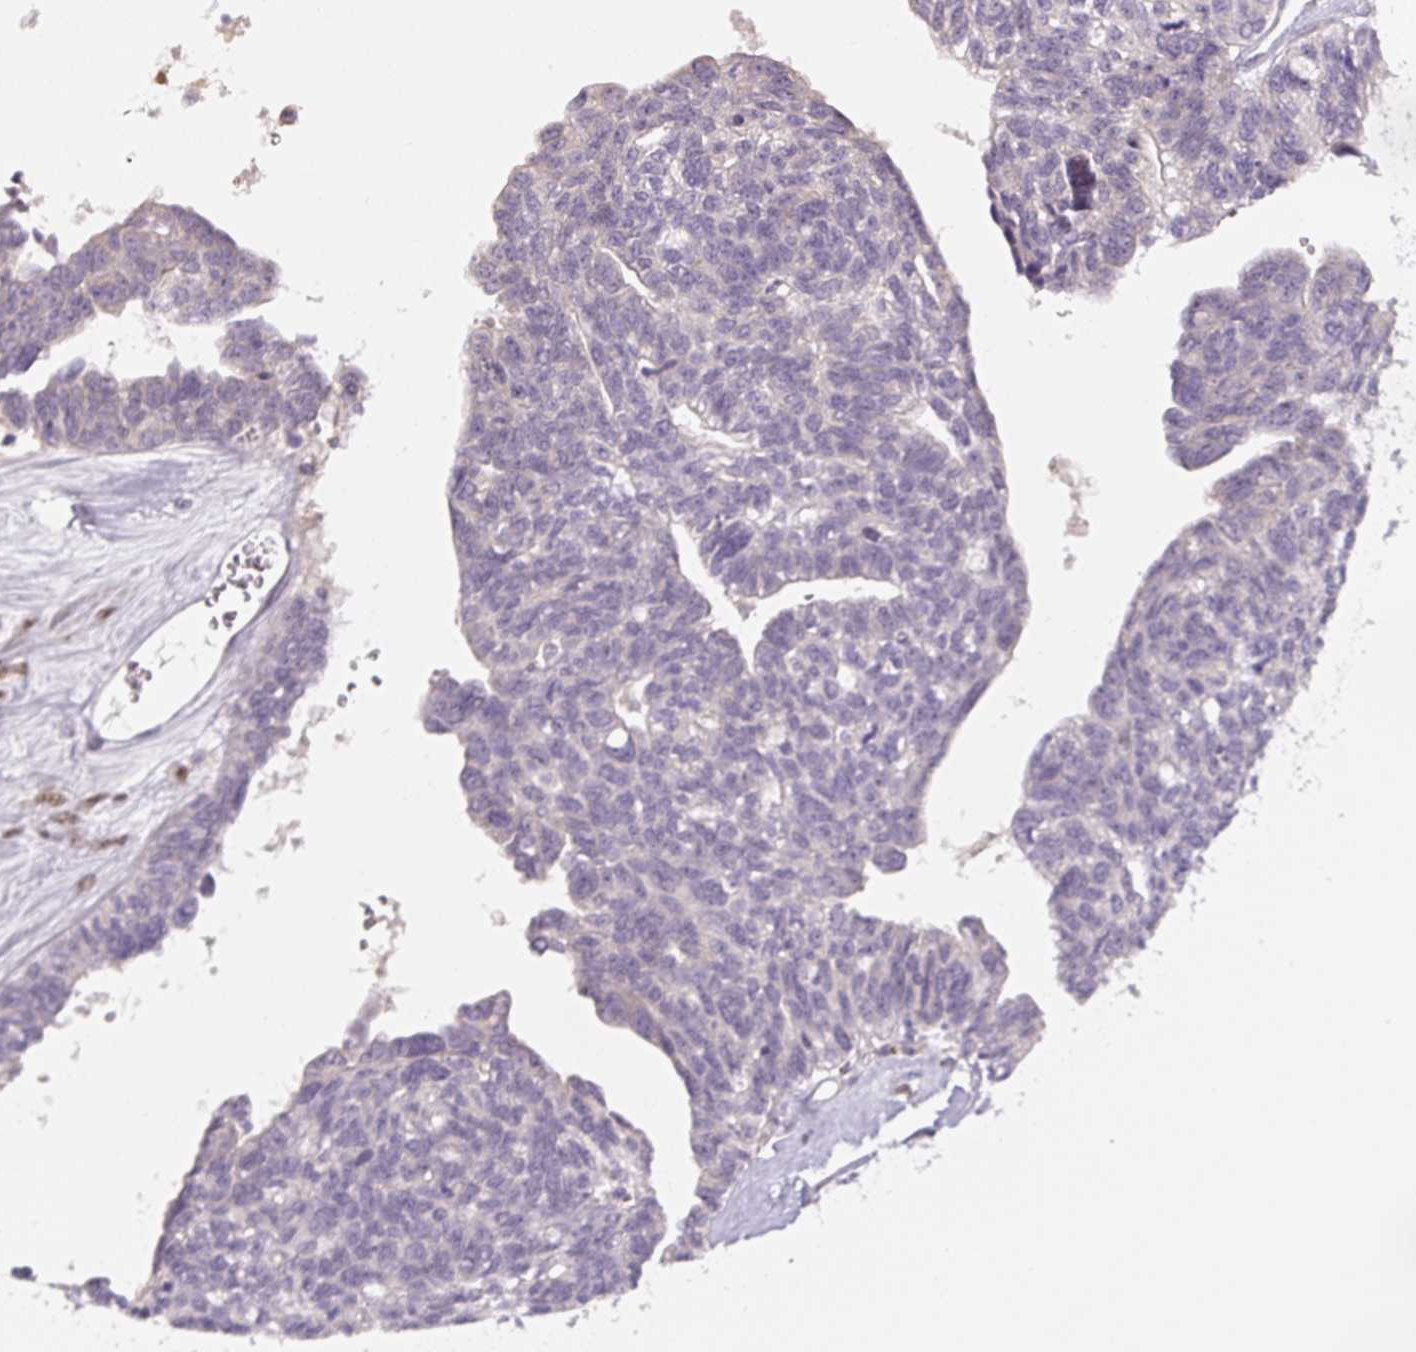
{"staining": {"intensity": "negative", "quantity": "none", "location": "none"}, "tissue": "ovarian cancer", "cell_type": "Tumor cells", "image_type": "cancer", "snomed": [{"axis": "morphology", "description": "Cystadenocarcinoma, serous, NOS"}, {"axis": "topography", "description": "Ovary"}], "caption": "A high-resolution image shows IHC staining of ovarian cancer (serous cystadenocarcinoma), which reveals no significant staining in tumor cells.", "gene": "PWWP3B", "patient": {"sex": "female", "age": 79}}